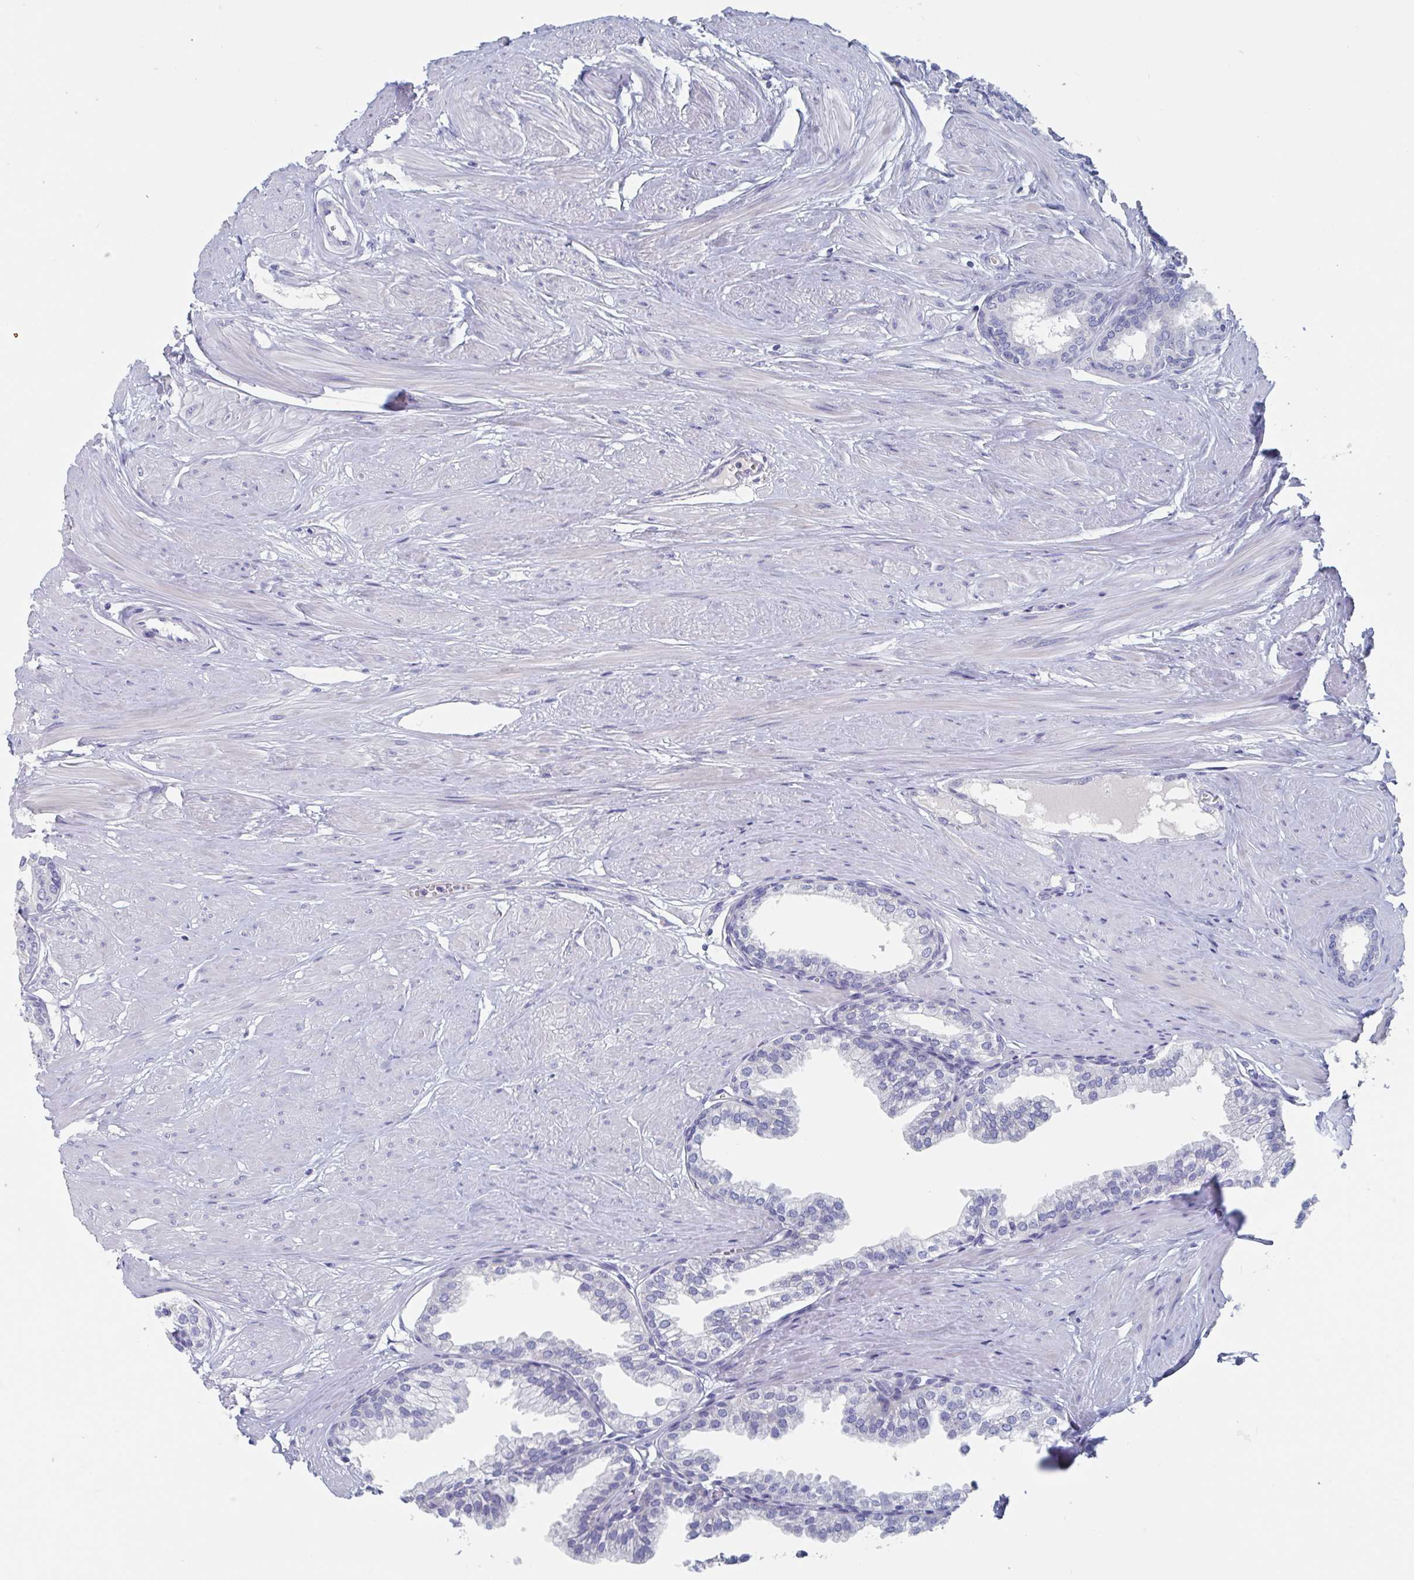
{"staining": {"intensity": "negative", "quantity": "none", "location": "none"}, "tissue": "prostate", "cell_type": "Glandular cells", "image_type": "normal", "snomed": [{"axis": "morphology", "description": "Normal tissue, NOS"}, {"axis": "topography", "description": "Prostate"}, {"axis": "topography", "description": "Peripheral nerve tissue"}], "caption": "Glandular cells are negative for brown protein staining in unremarkable prostate. The staining is performed using DAB (3,3'-diaminobenzidine) brown chromogen with nuclei counter-stained in using hematoxylin.", "gene": "ABHD16A", "patient": {"sex": "male", "age": 55}}